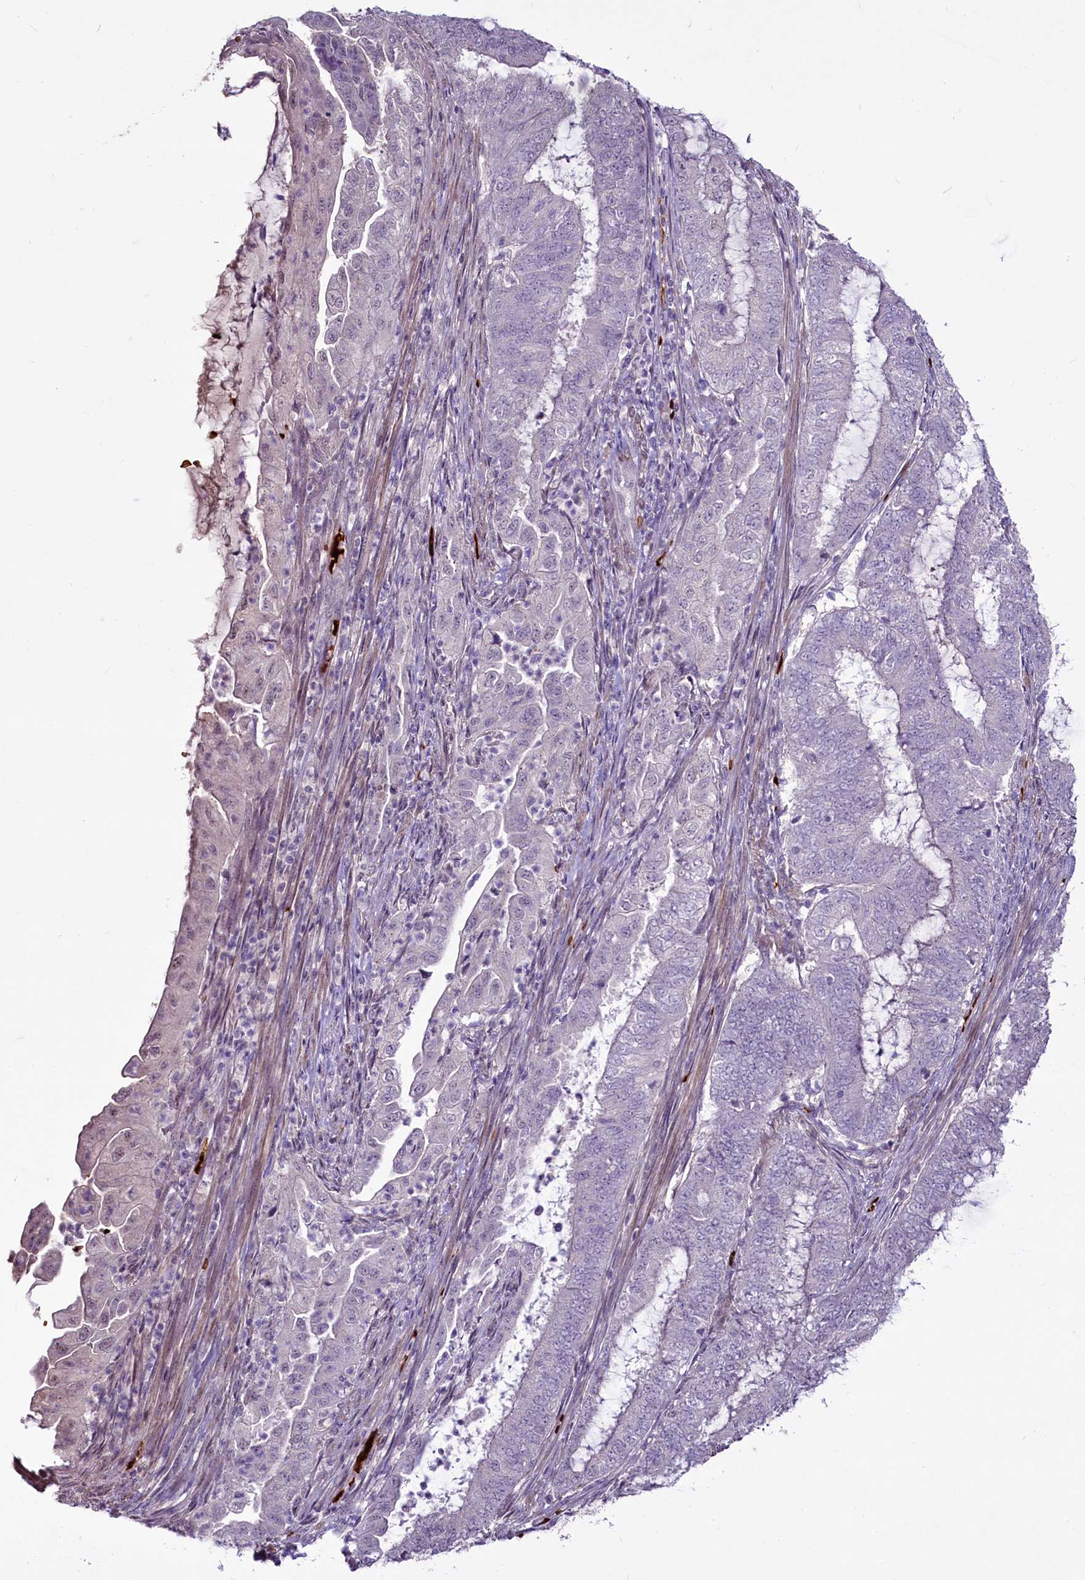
{"staining": {"intensity": "negative", "quantity": "none", "location": "none"}, "tissue": "endometrial cancer", "cell_type": "Tumor cells", "image_type": "cancer", "snomed": [{"axis": "morphology", "description": "Adenocarcinoma, NOS"}, {"axis": "topography", "description": "Endometrium"}], "caption": "This photomicrograph is of endometrial cancer stained with immunohistochemistry (IHC) to label a protein in brown with the nuclei are counter-stained blue. There is no staining in tumor cells.", "gene": "SUSD3", "patient": {"sex": "female", "age": 51}}